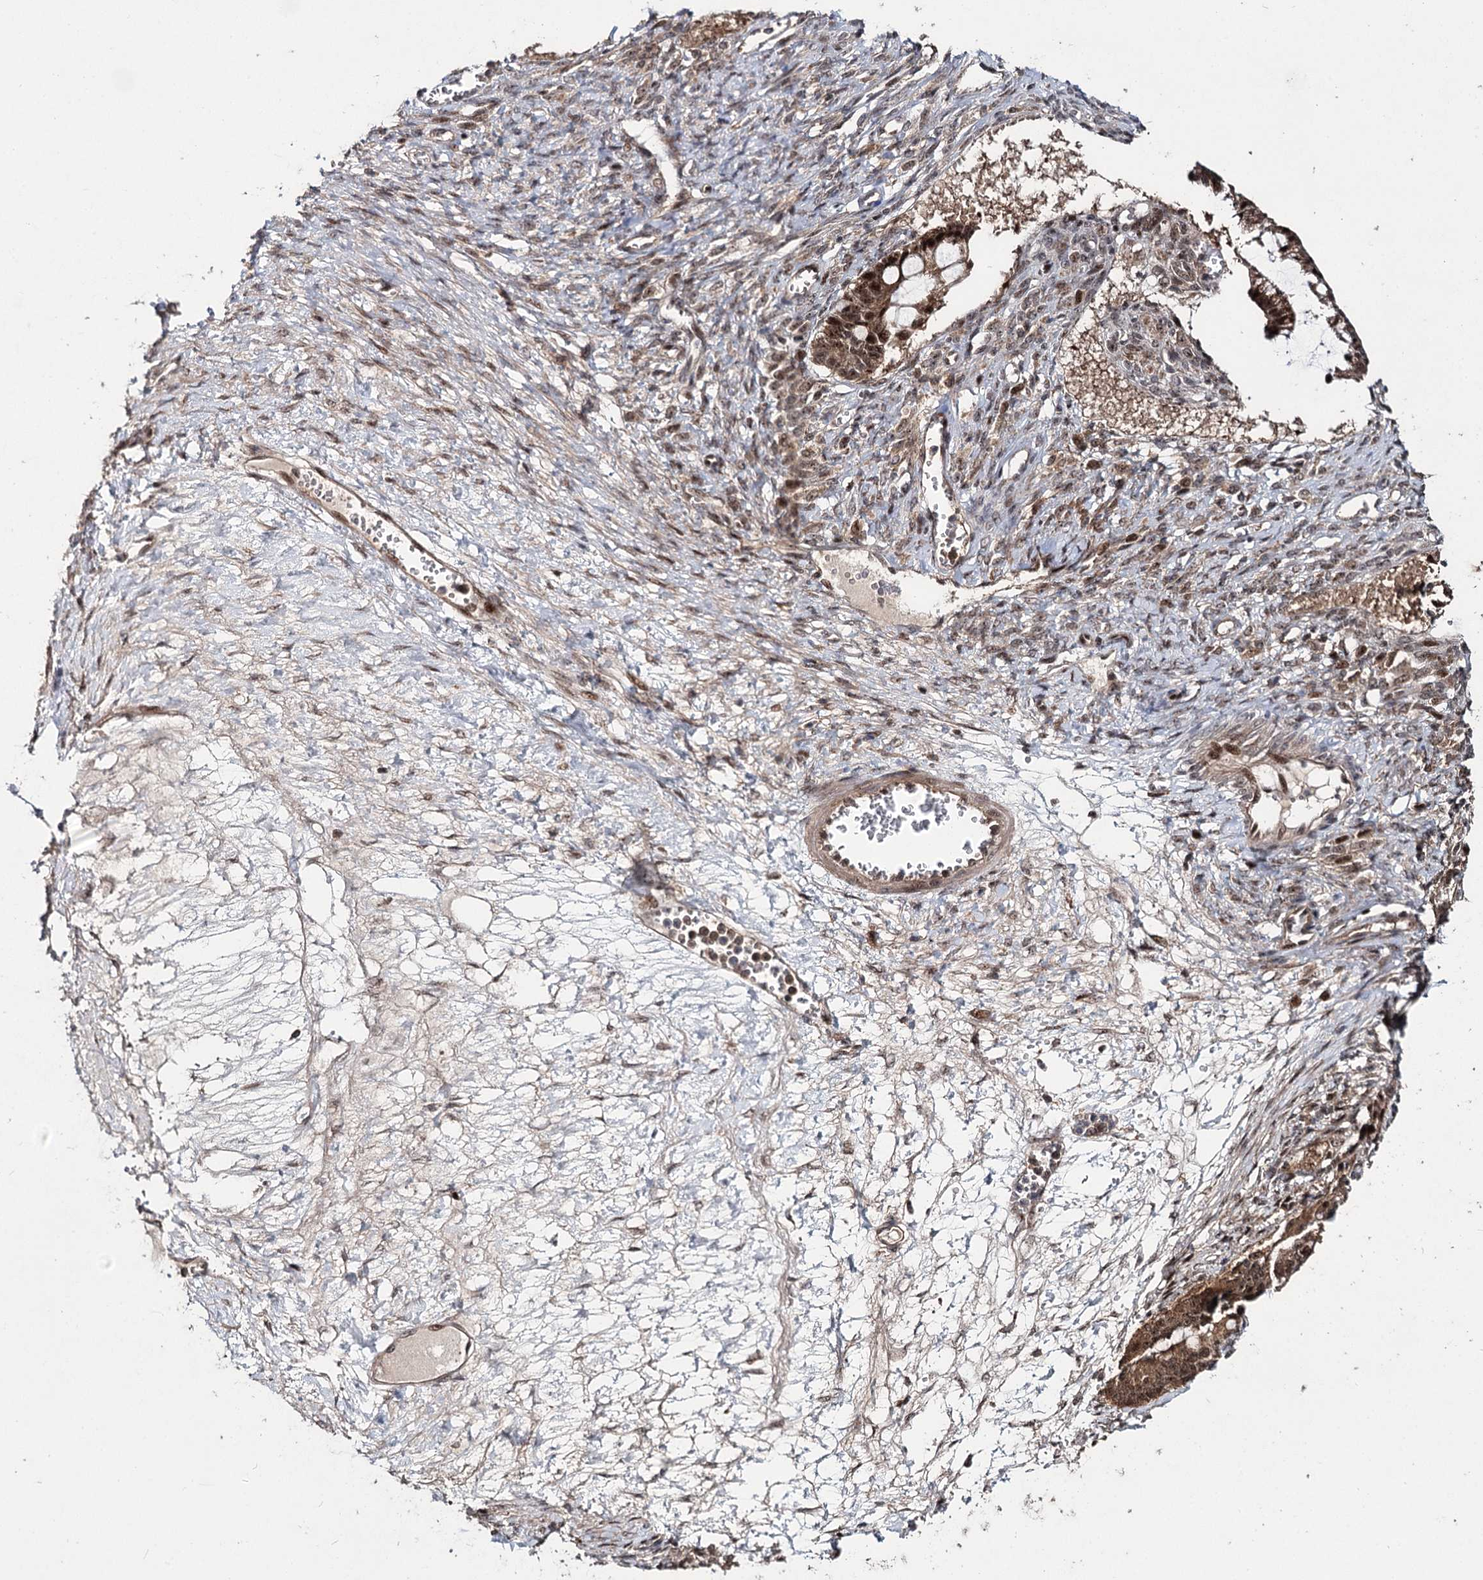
{"staining": {"intensity": "strong", "quantity": ">75%", "location": "cytoplasmic/membranous,nuclear"}, "tissue": "ovarian cancer", "cell_type": "Tumor cells", "image_type": "cancer", "snomed": [{"axis": "morphology", "description": "Cystadenocarcinoma, mucinous, NOS"}, {"axis": "topography", "description": "Ovary"}], "caption": "IHC (DAB (3,3'-diaminobenzidine)) staining of human ovarian mucinous cystadenocarcinoma demonstrates strong cytoplasmic/membranous and nuclear protein staining in approximately >75% of tumor cells.", "gene": "MKNK2", "patient": {"sex": "female", "age": 73}}